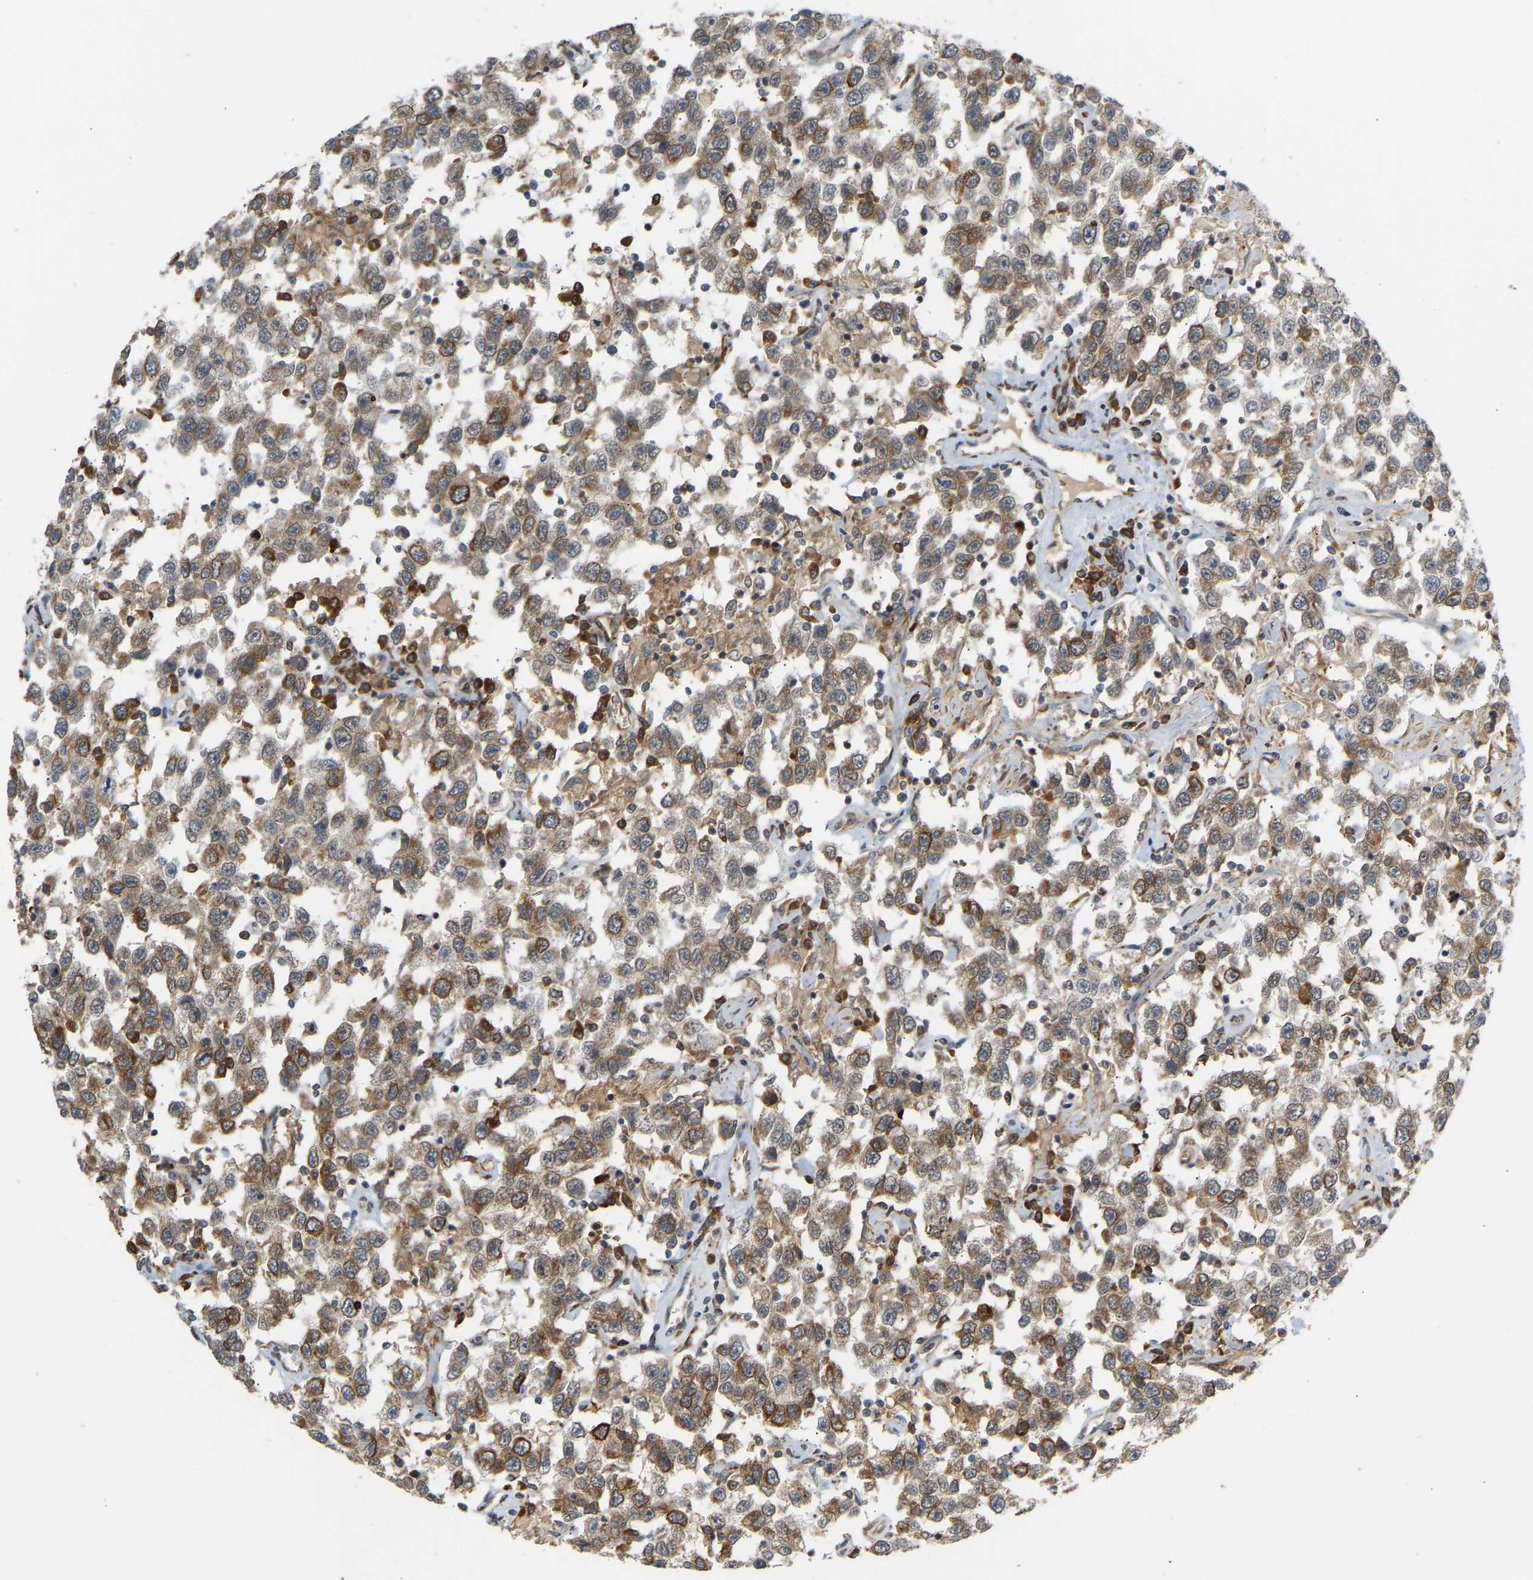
{"staining": {"intensity": "moderate", "quantity": ">75%", "location": "cytoplasmic/membranous"}, "tissue": "testis cancer", "cell_type": "Tumor cells", "image_type": "cancer", "snomed": [{"axis": "morphology", "description": "Seminoma, NOS"}, {"axis": "topography", "description": "Testis"}], "caption": "An image of testis cancer (seminoma) stained for a protein reveals moderate cytoplasmic/membranous brown staining in tumor cells.", "gene": "PLCG2", "patient": {"sex": "male", "age": 41}}